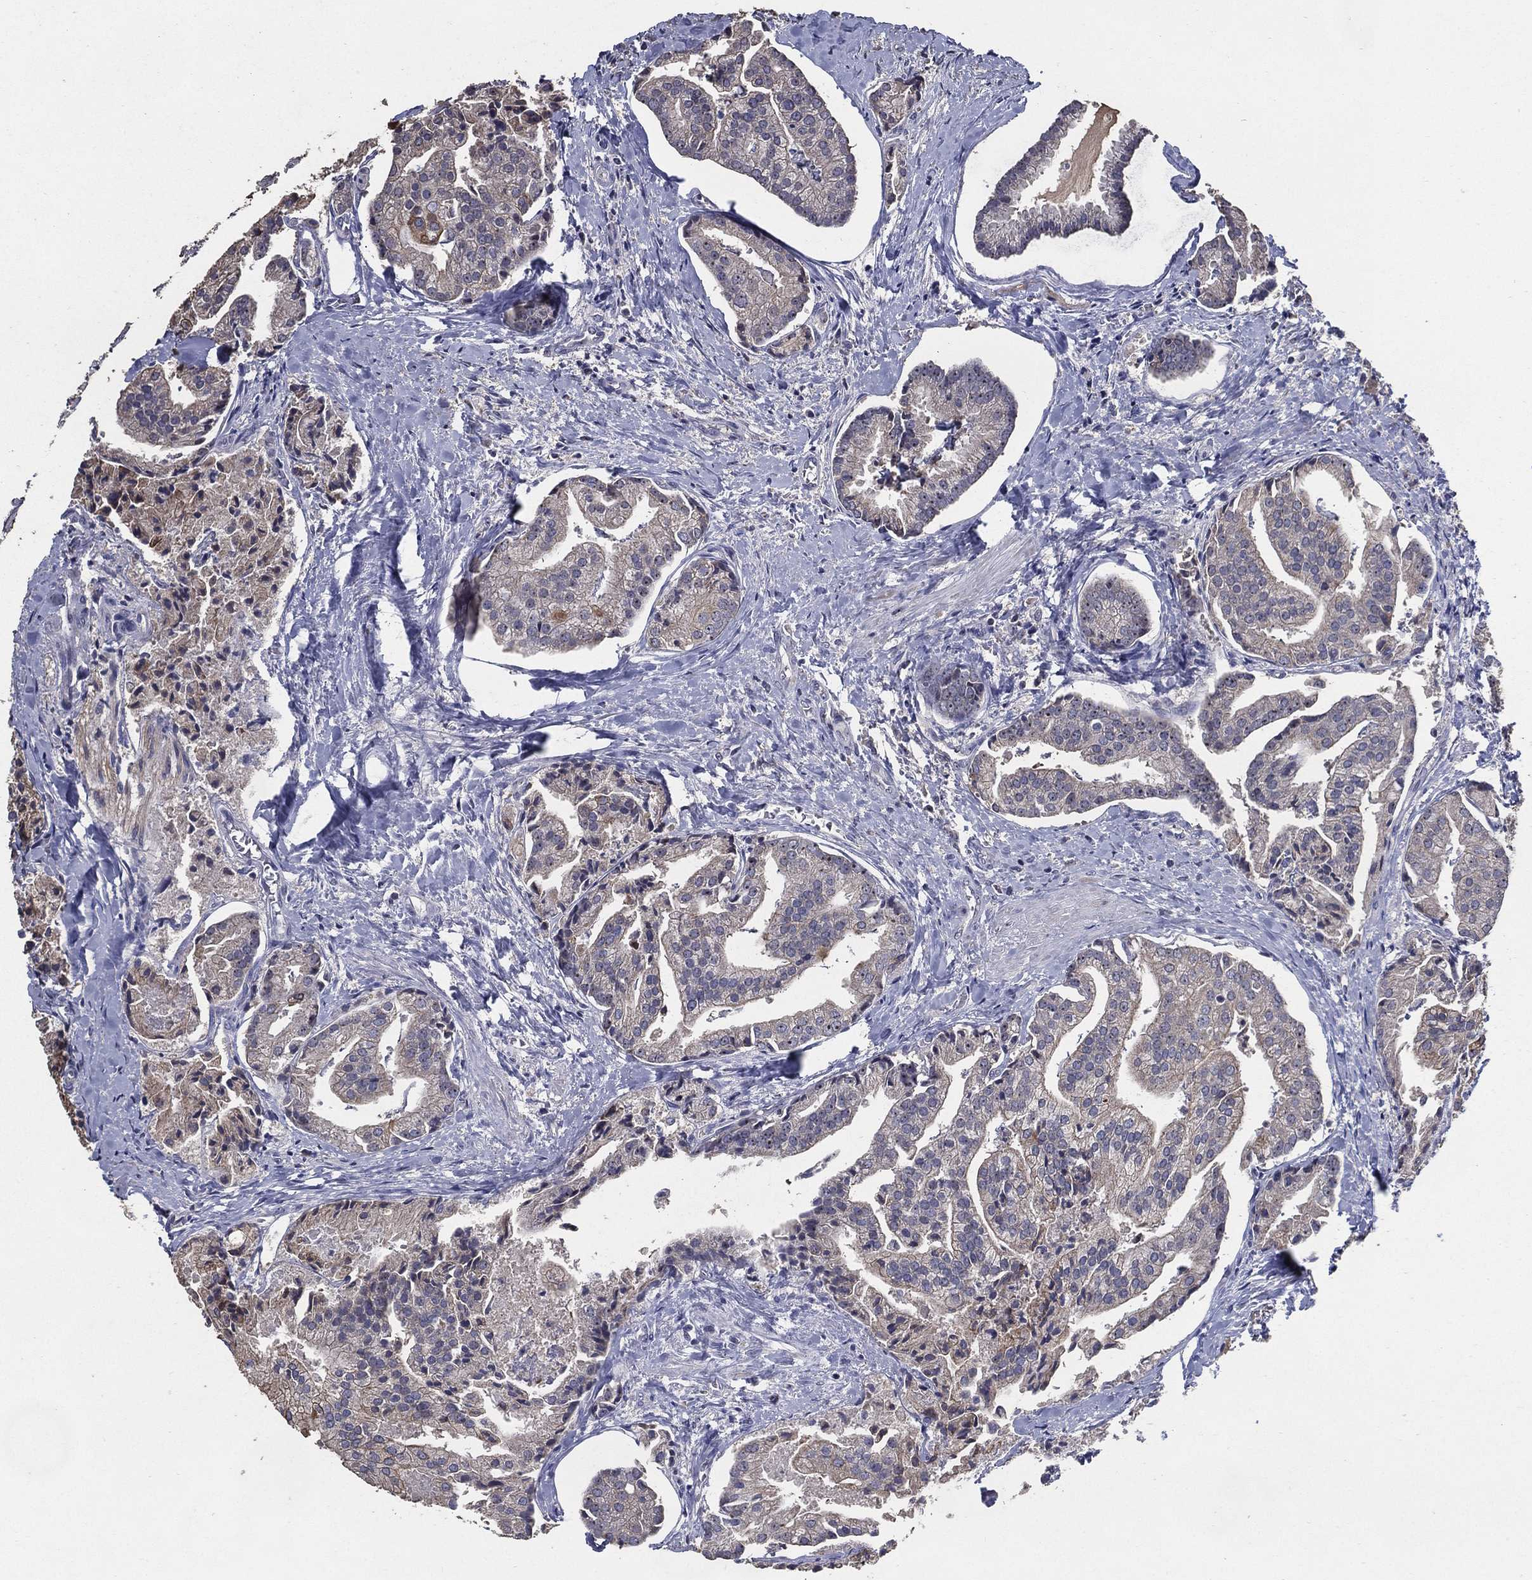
{"staining": {"intensity": "moderate", "quantity": "<25%", "location": "nuclear"}, "tissue": "prostate cancer", "cell_type": "Tumor cells", "image_type": "cancer", "snomed": [{"axis": "morphology", "description": "Adenocarcinoma, NOS"}, {"axis": "topography", "description": "Prostate and seminal vesicle, NOS"}, {"axis": "topography", "description": "Prostate"}], "caption": "Immunohistochemical staining of prostate cancer (adenocarcinoma) reveals low levels of moderate nuclear protein positivity in about <25% of tumor cells. The staining was performed using DAB (3,3'-diaminobenzidine) to visualize the protein expression in brown, while the nuclei were stained in blue with hematoxylin (Magnification: 20x).", "gene": "EFNA1", "patient": {"sex": "male", "age": 44}}